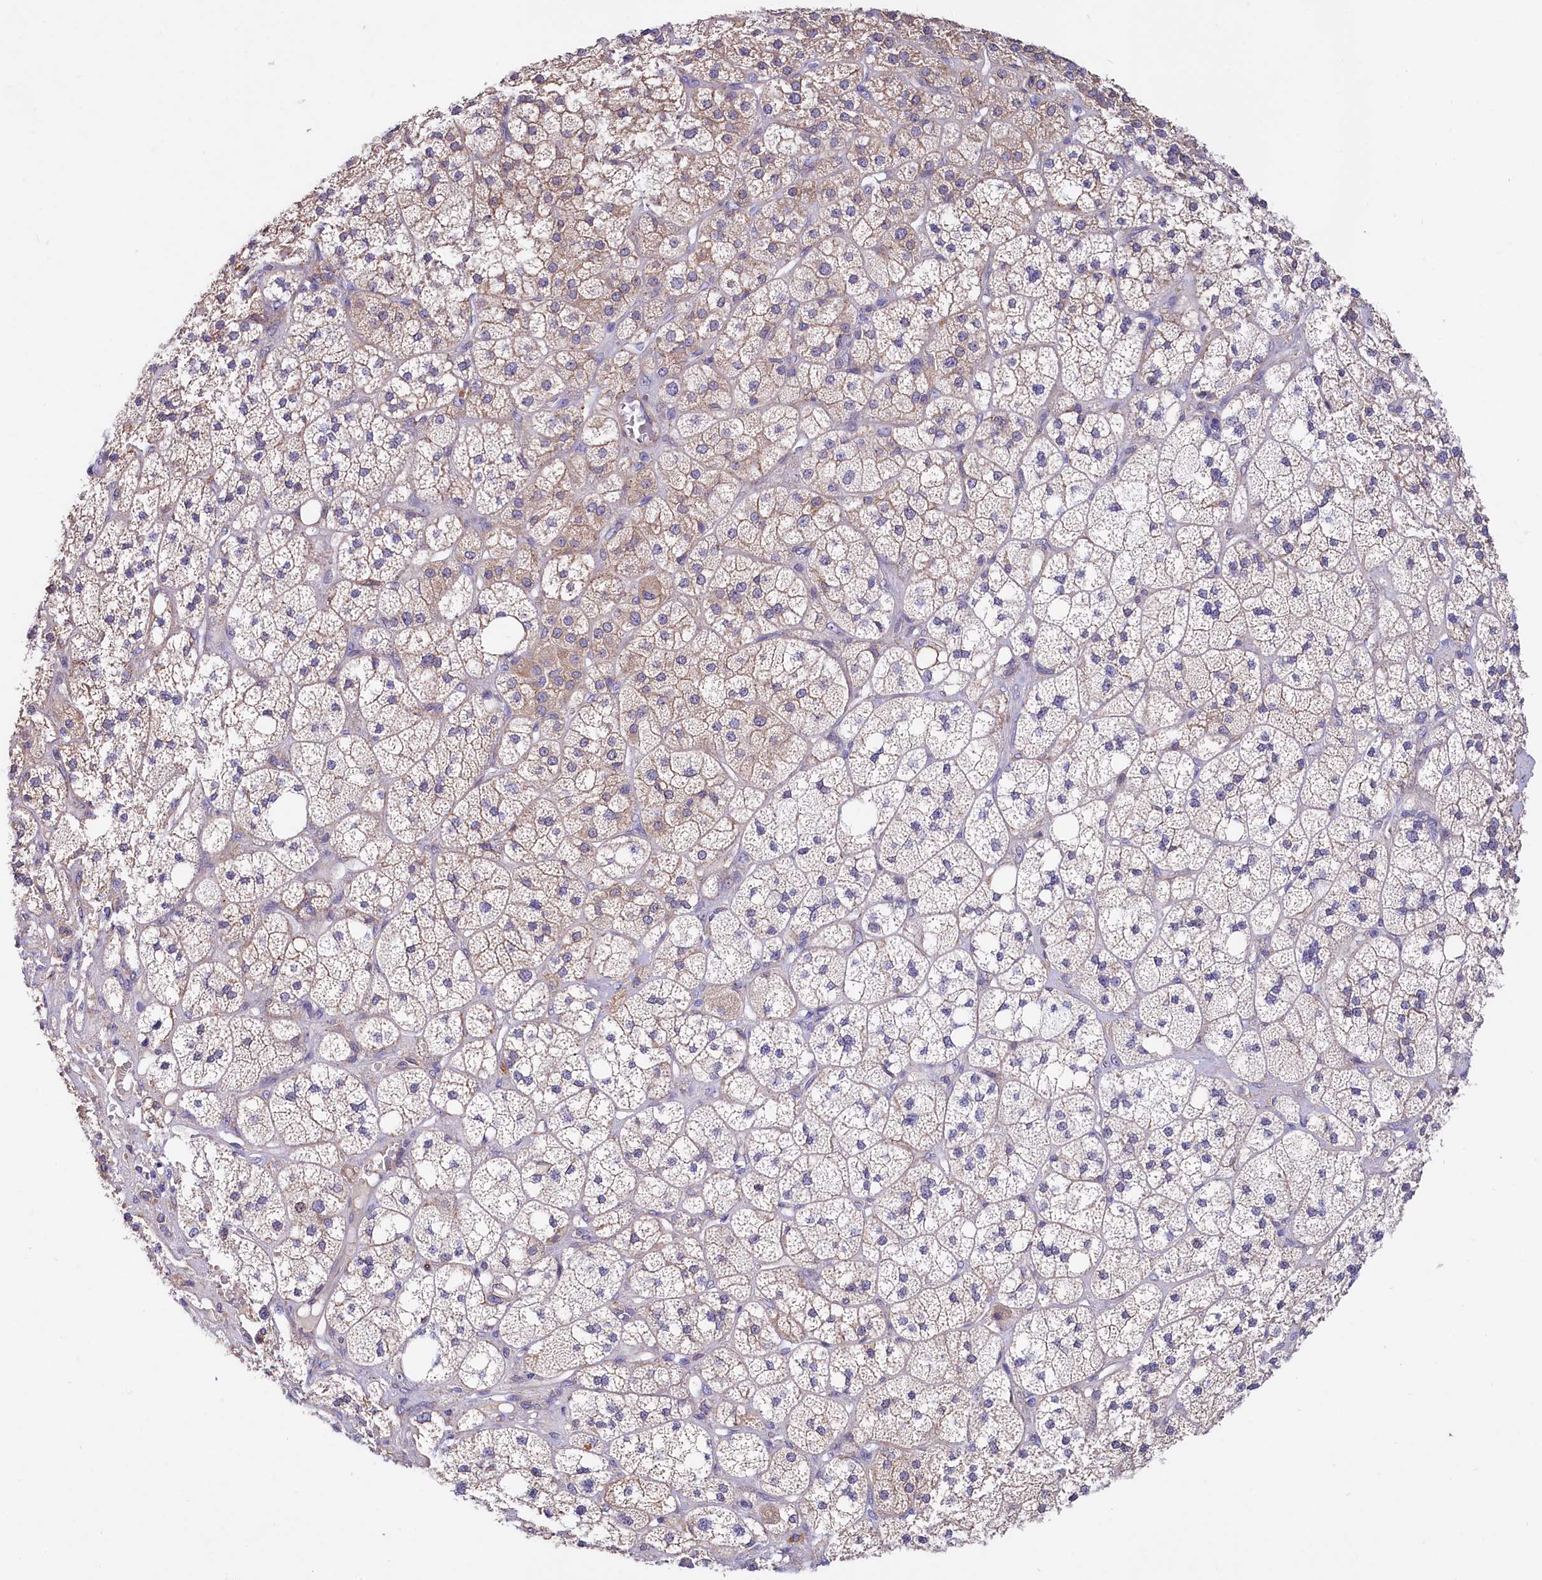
{"staining": {"intensity": "moderate", "quantity": "25%-75%", "location": "cytoplasmic/membranous"}, "tissue": "adrenal gland", "cell_type": "Glandular cells", "image_type": "normal", "snomed": [{"axis": "morphology", "description": "Normal tissue, NOS"}, {"axis": "topography", "description": "Adrenal gland"}], "caption": "About 25%-75% of glandular cells in unremarkable human adrenal gland exhibit moderate cytoplasmic/membranous protein expression as visualized by brown immunohistochemical staining.", "gene": "RPUSD3", "patient": {"sex": "male", "age": 61}}